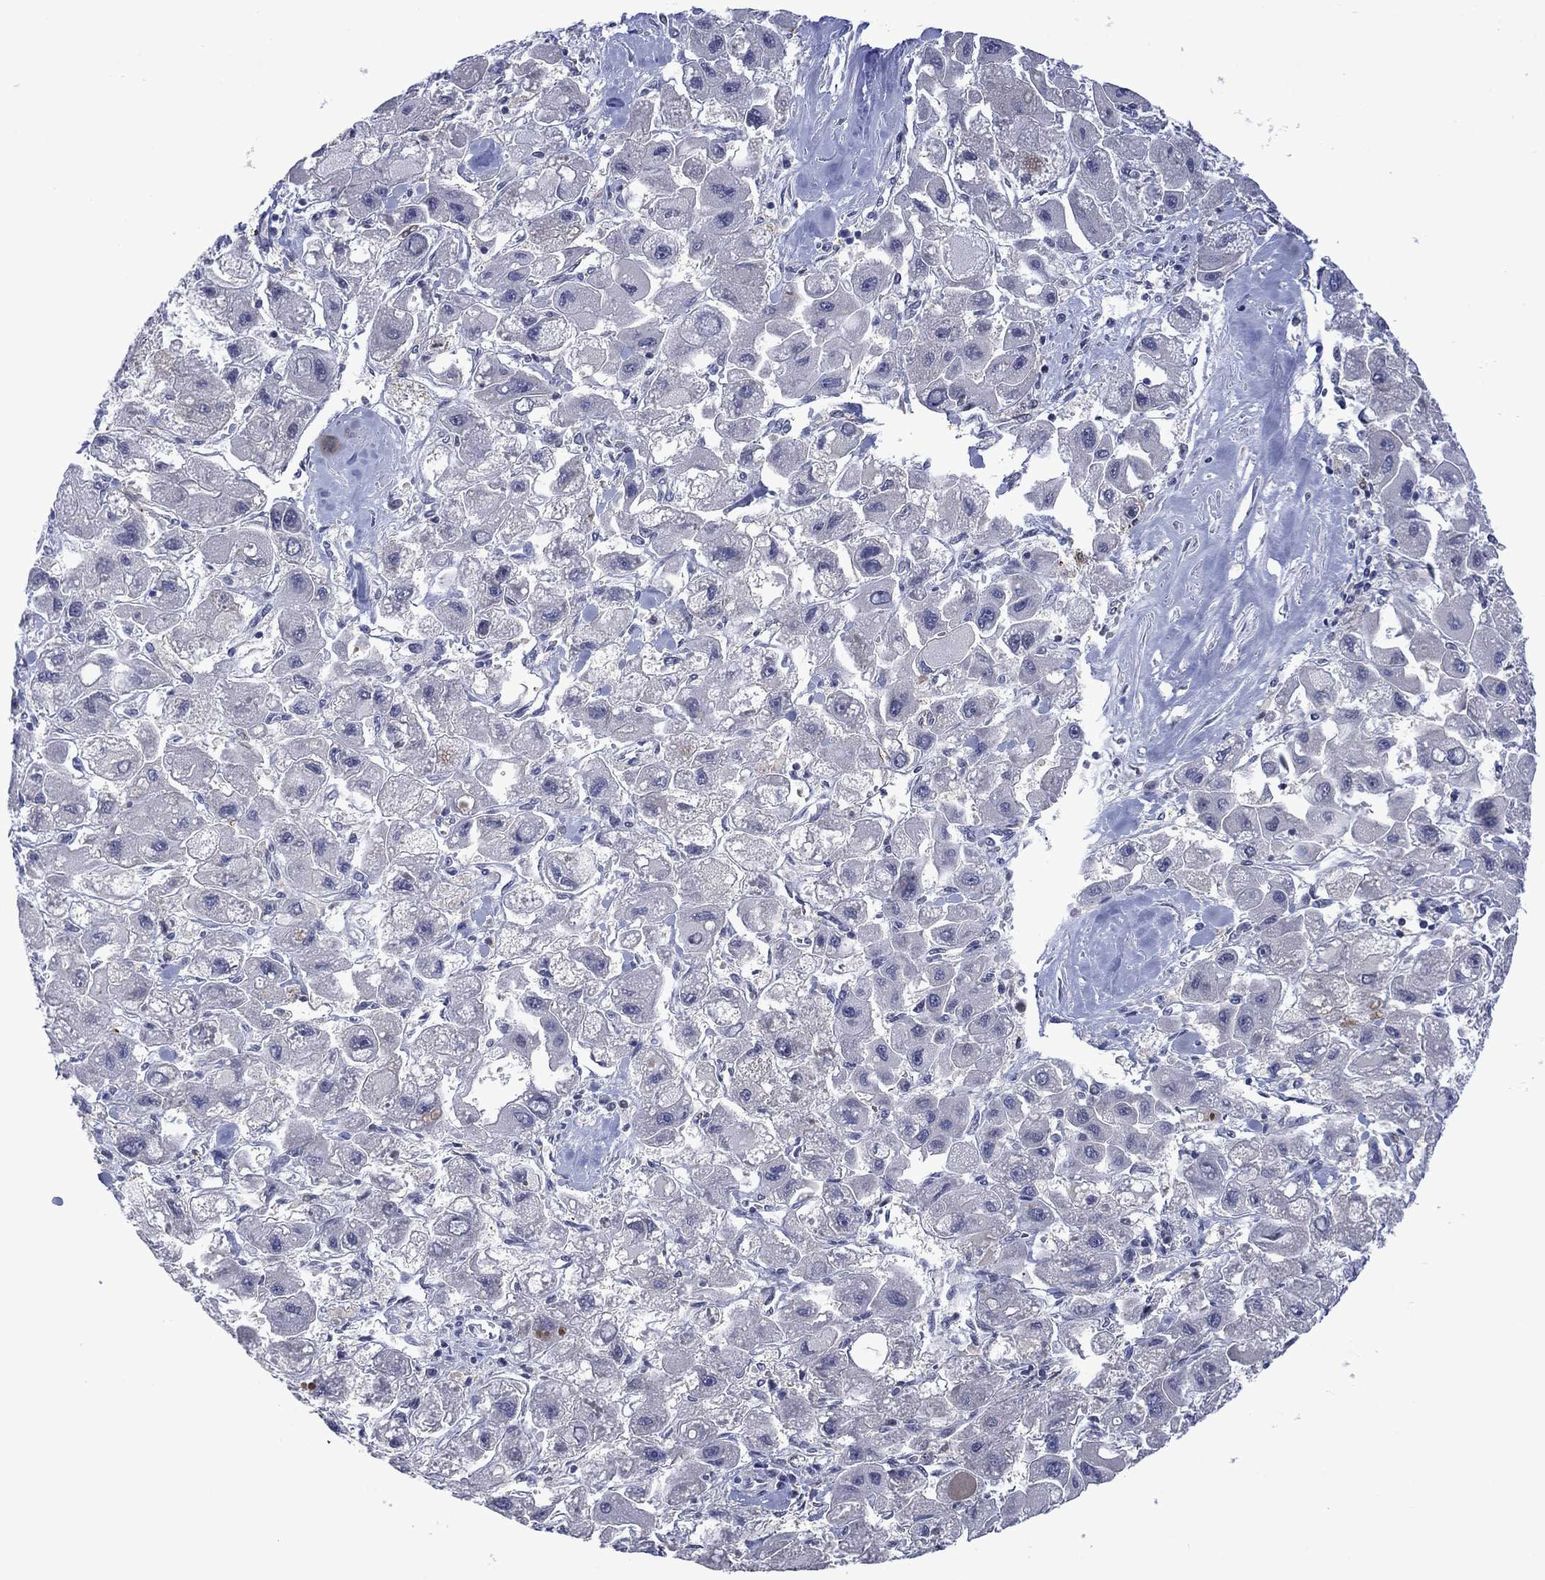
{"staining": {"intensity": "negative", "quantity": "none", "location": "none"}, "tissue": "liver cancer", "cell_type": "Tumor cells", "image_type": "cancer", "snomed": [{"axis": "morphology", "description": "Carcinoma, Hepatocellular, NOS"}, {"axis": "topography", "description": "Liver"}], "caption": "This is an immunohistochemistry (IHC) histopathology image of human liver cancer (hepatocellular carcinoma). There is no expression in tumor cells.", "gene": "AGL", "patient": {"sex": "male", "age": 24}}